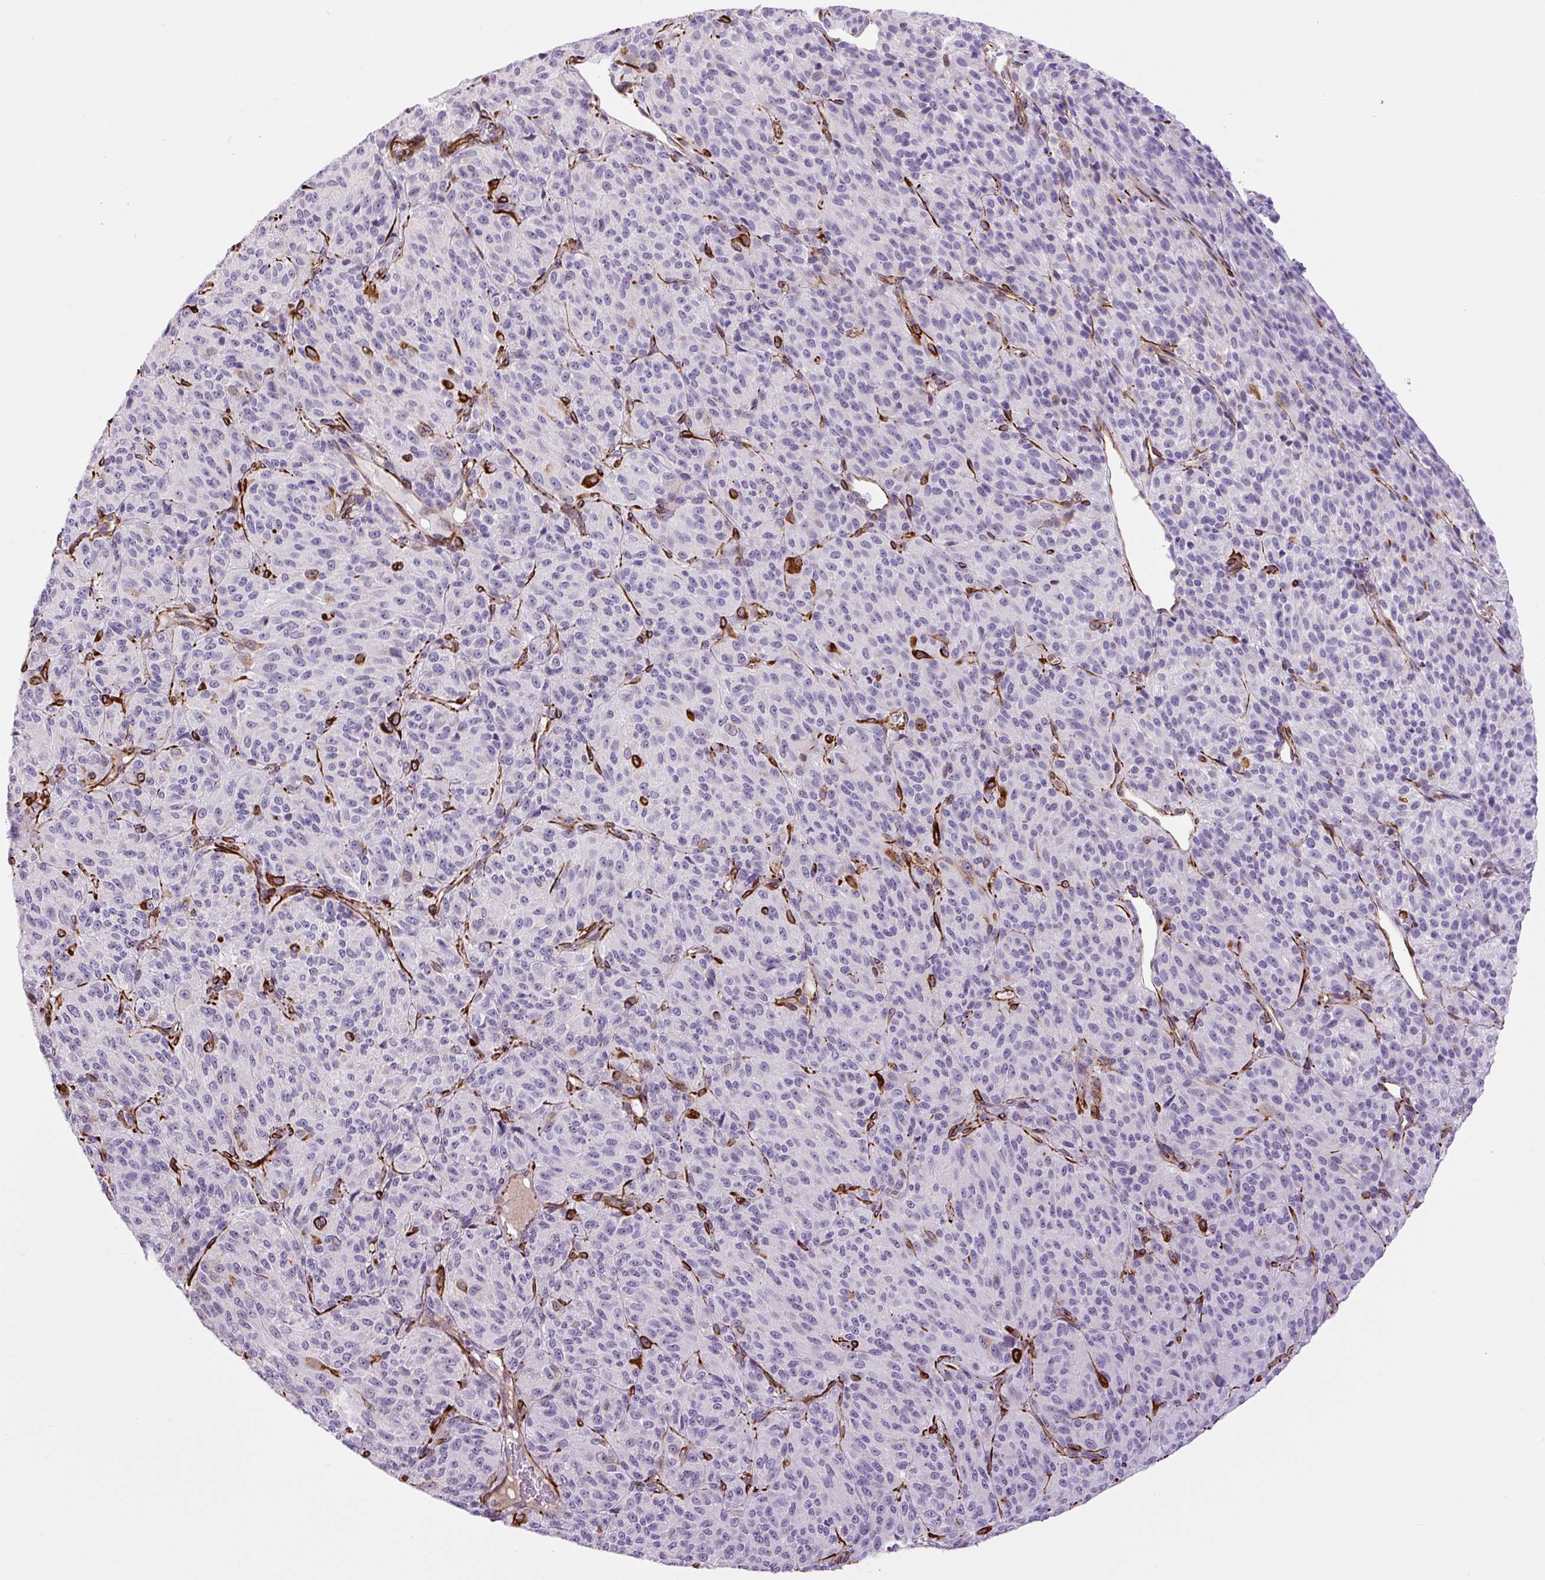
{"staining": {"intensity": "negative", "quantity": "none", "location": "none"}, "tissue": "melanoma", "cell_type": "Tumor cells", "image_type": "cancer", "snomed": [{"axis": "morphology", "description": "Malignant melanoma, Metastatic site"}, {"axis": "topography", "description": "Brain"}], "caption": "An immunohistochemistry (IHC) photomicrograph of melanoma is shown. There is no staining in tumor cells of melanoma. The staining is performed using DAB (3,3'-diaminobenzidine) brown chromogen with nuclei counter-stained in using hematoxylin.", "gene": "NES", "patient": {"sex": "female", "age": 56}}